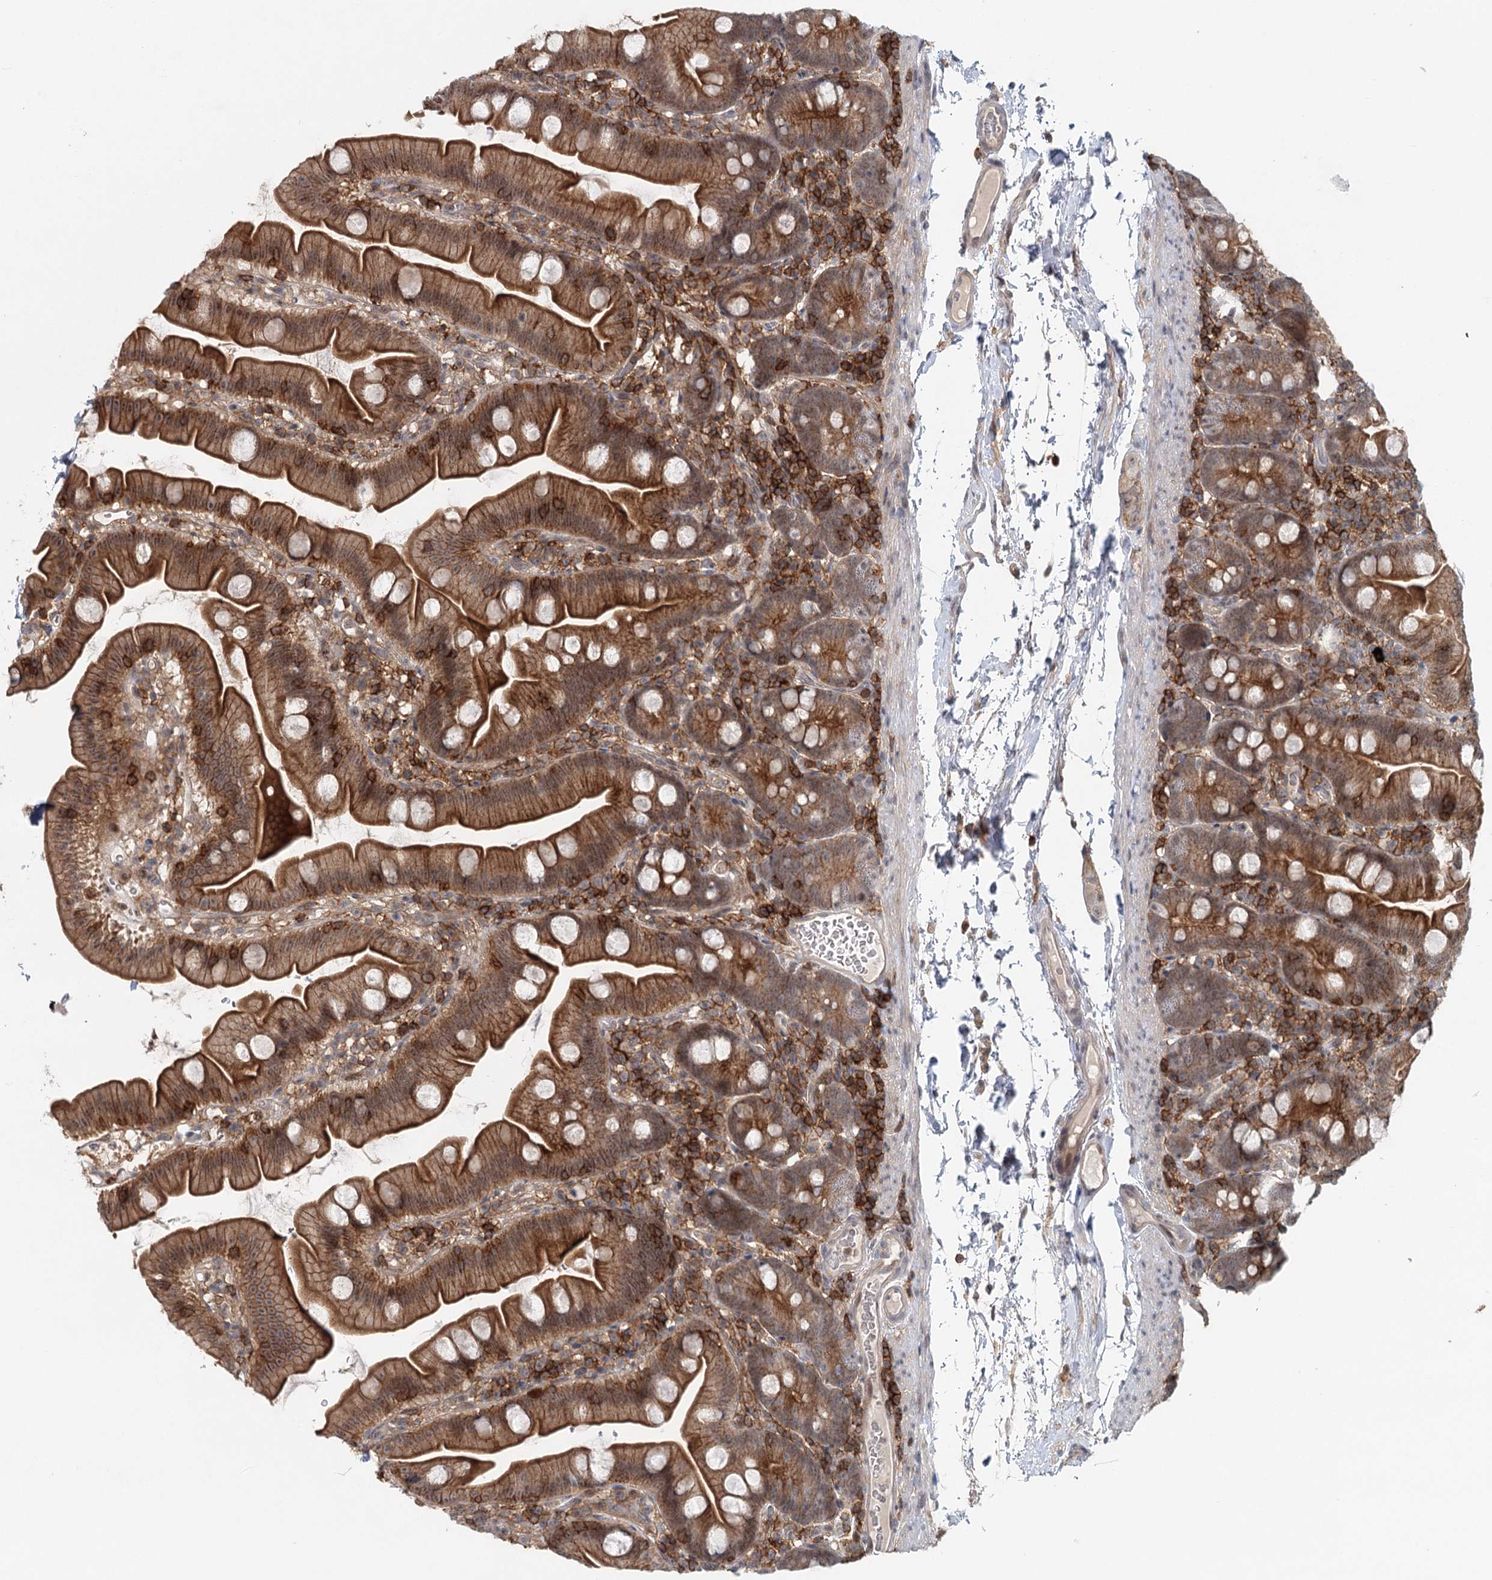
{"staining": {"intensity": "moderate", "quantity": ">75%", "location": "cytoplasmic/membranous"}, "tissue": "small intestine", "cell_type": "Glandular cells", "image_type": "normal", "snomed": [{"axis": "morphology", "description": "Normal tissue, NOS"}, {"axis": "topography", "description": "Small intestine"}], "caption": "IHC (DAB (3,3'-diaminobenzidine)) staining of unremarkable small intestine reveals moderate cytoplasmic/membranous protein expression in approximately >75% of glandular cells.", "gene": "CDC42SE2", "patient": {"sex": "female", "age": 68}}